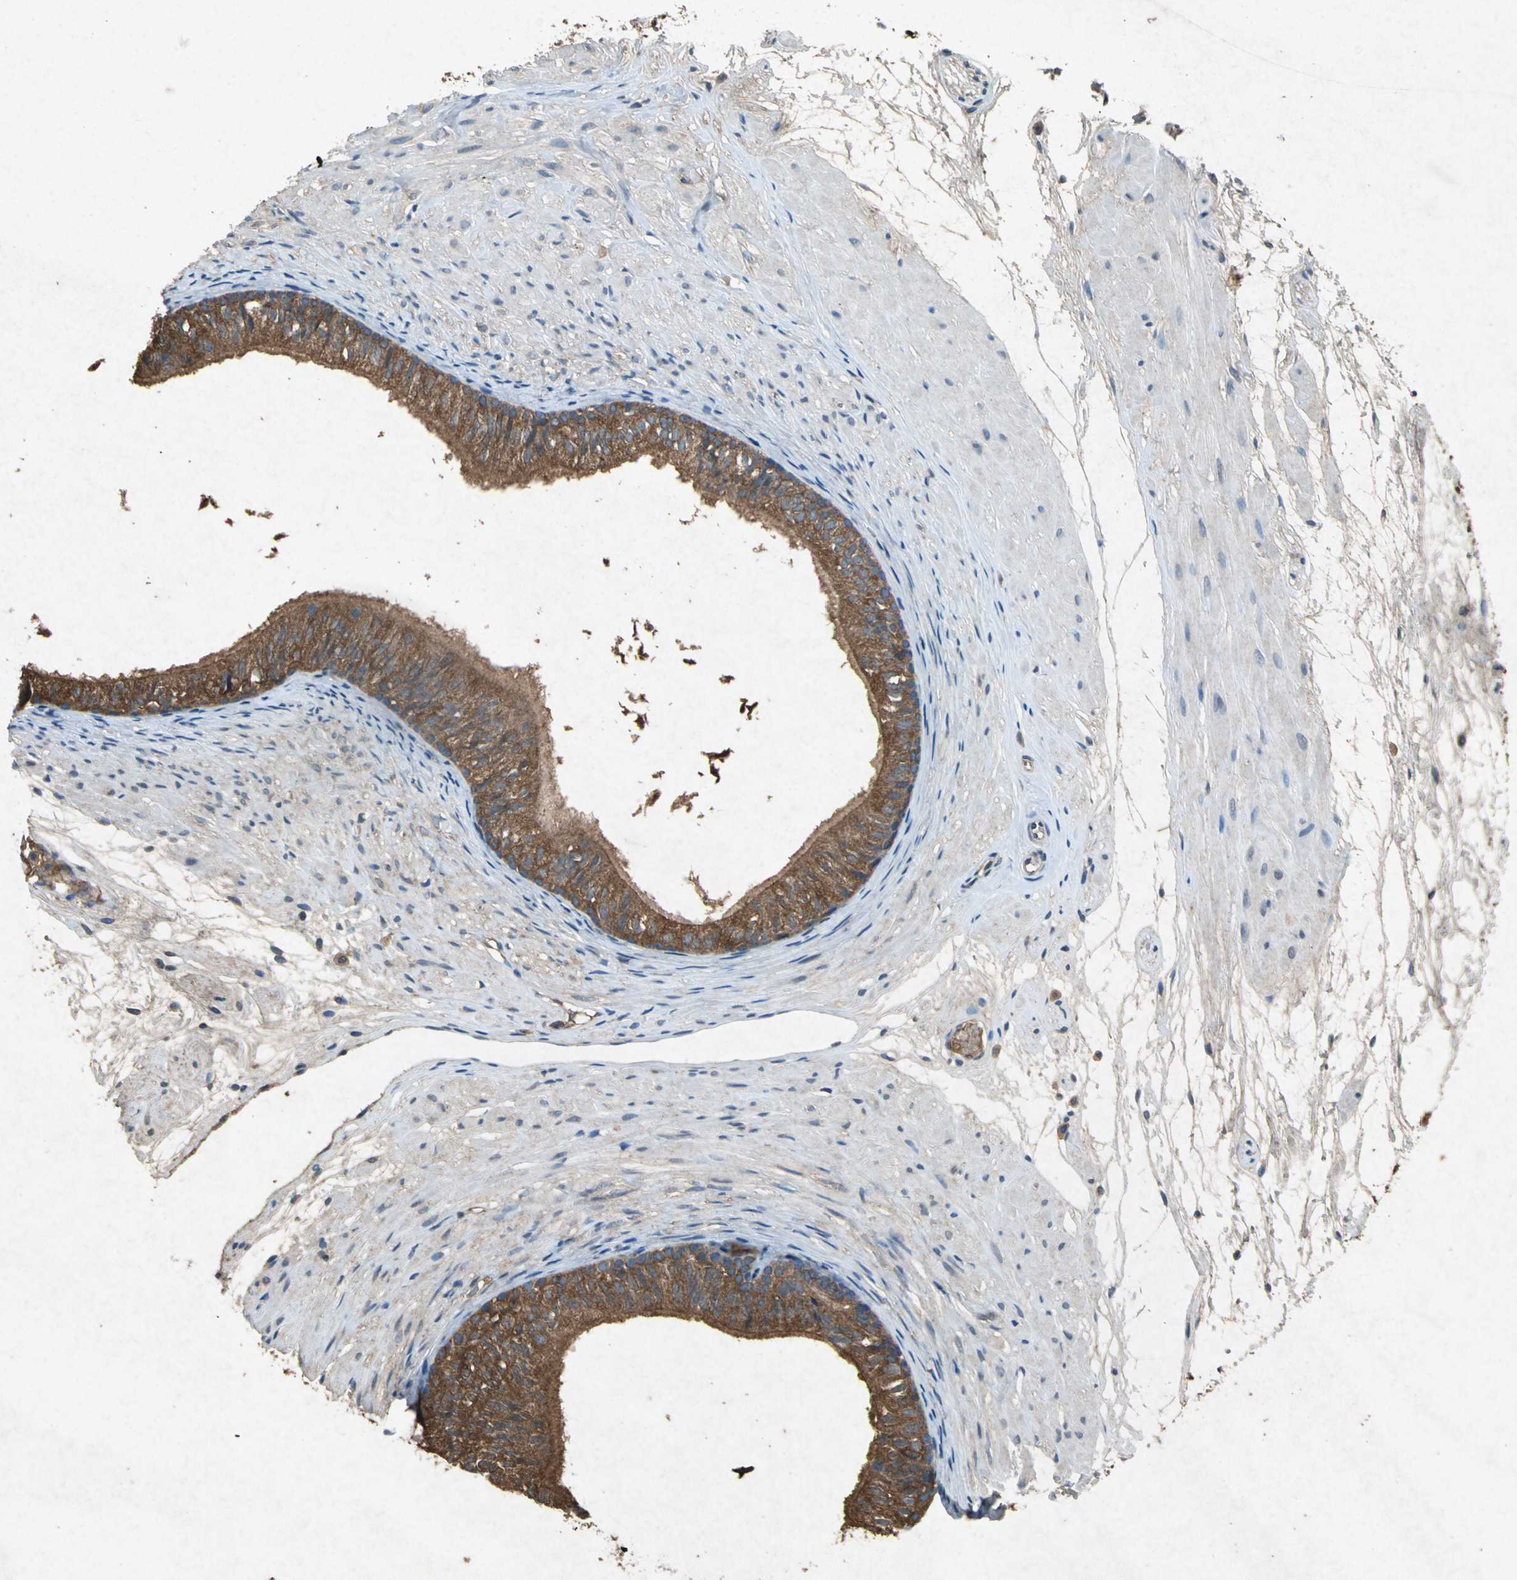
{"staining": {"intensity": "strong", "quantity": ">75%", "location": "cytoplasmic/membranous"}, "tissue": "epididymis", "cell_type": "Glandular cells", "image_type": "normal", "snomed": [{"axis": "morphology", "description": "Normal tissue, NOS"}, {"axis": "morphology", "description": "Atrophy, NOS"}, {"axis": "topography", "description": "Testis"}, {"axis": "topography", "description": "Epididymis"}], "caption": "A photomicrograph of epididymis stained for a protein reveals strong cytoplasmic/membranous brown staining in glandular cells.", "gene": "HSP90AB1", "patient": {"sex": "male", "age": 18}}